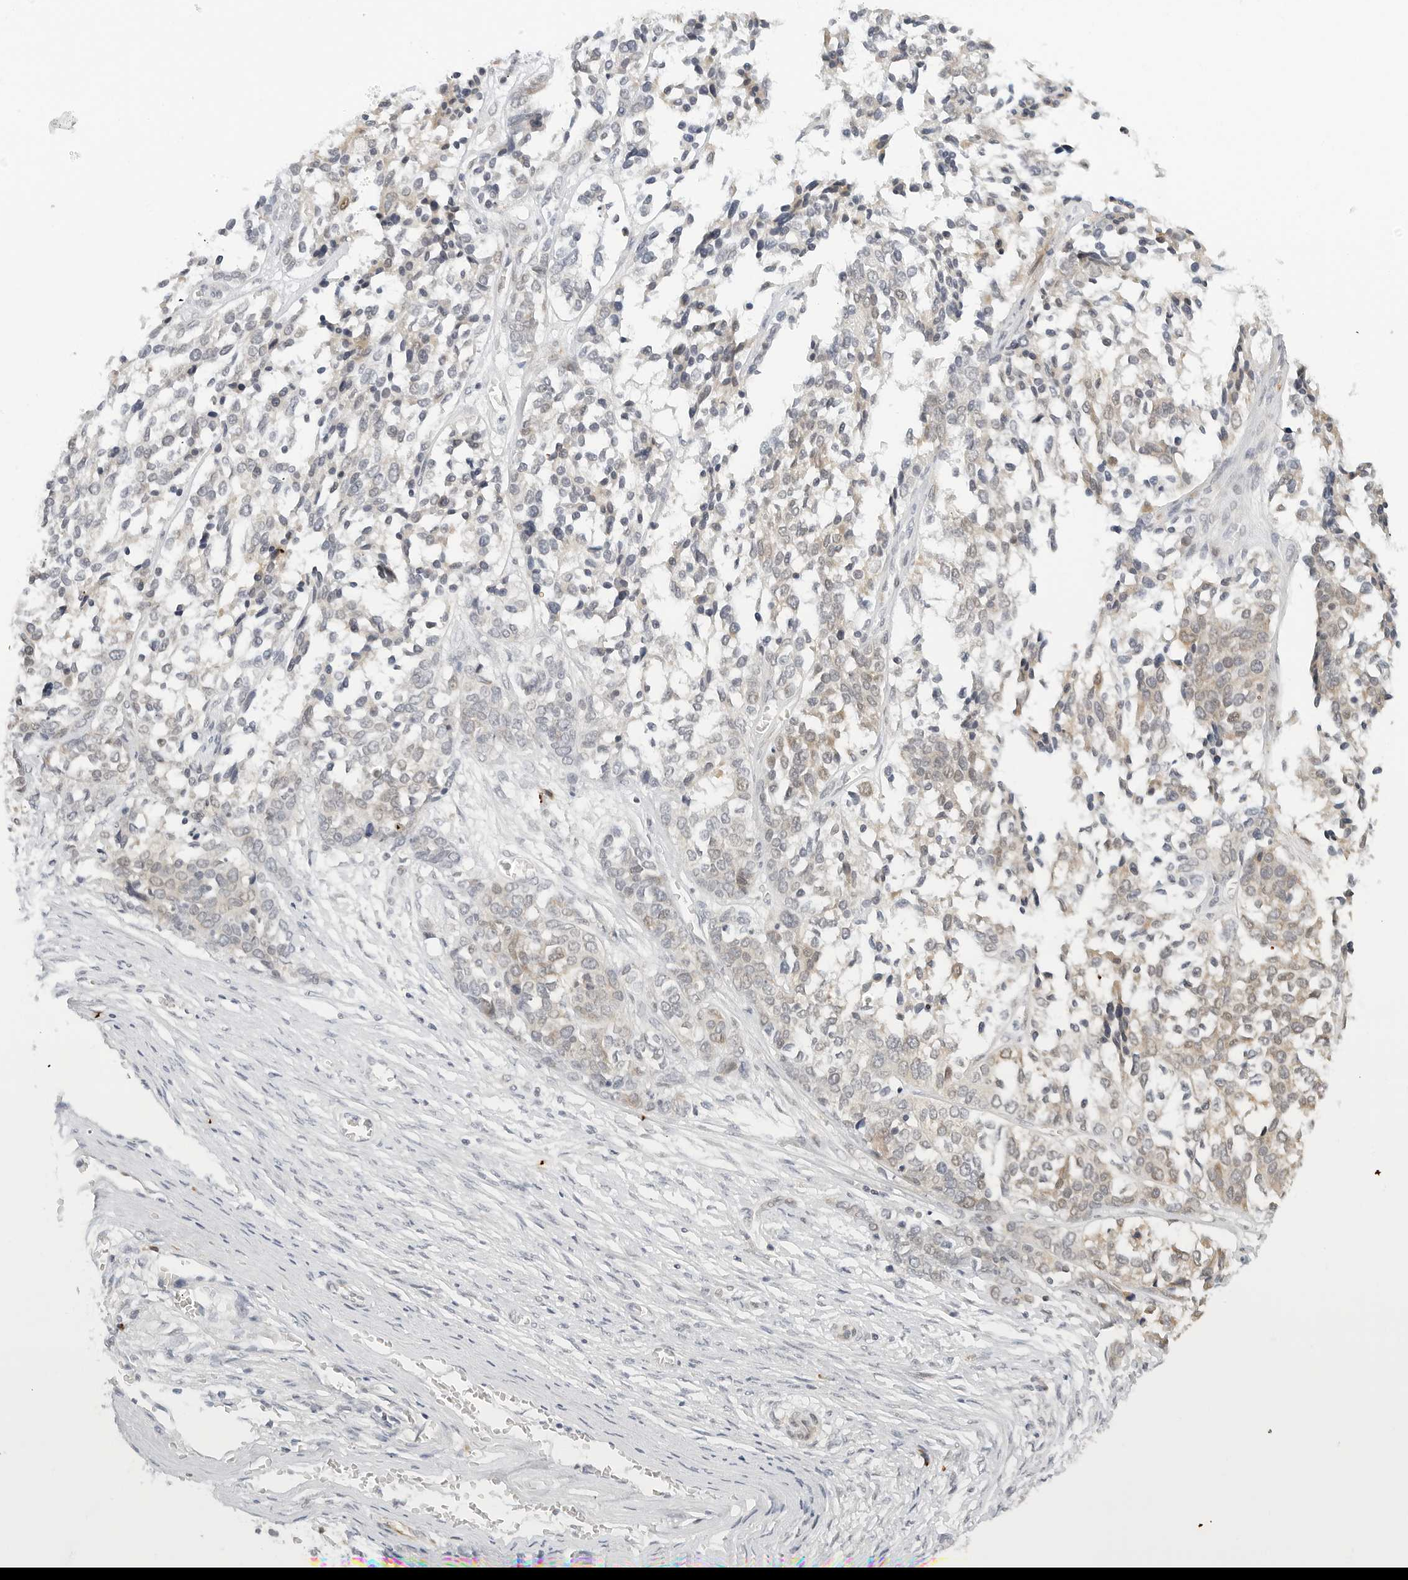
{"staining": {"intensity": "weak", "quantity": "<25%", "location": "cytoplasmic/membranous"}, "tissue": "ovarian cancer", "cell_type": "Tumor cells", "image_type": "cancer", "snomed": [{"axis": "morphology", "description": "Cystadenocarcinoma, serous, NOS"}, {"axis": "topography", "description": "Ovary"}], "caption": "This is an immunohistochemistry histopathology image of human ovarian serous cystadenocarcinoma. There is no positivity in tumor cells.", "gene": "PARP10", "patient": {"sex": "female", "age": 44}}